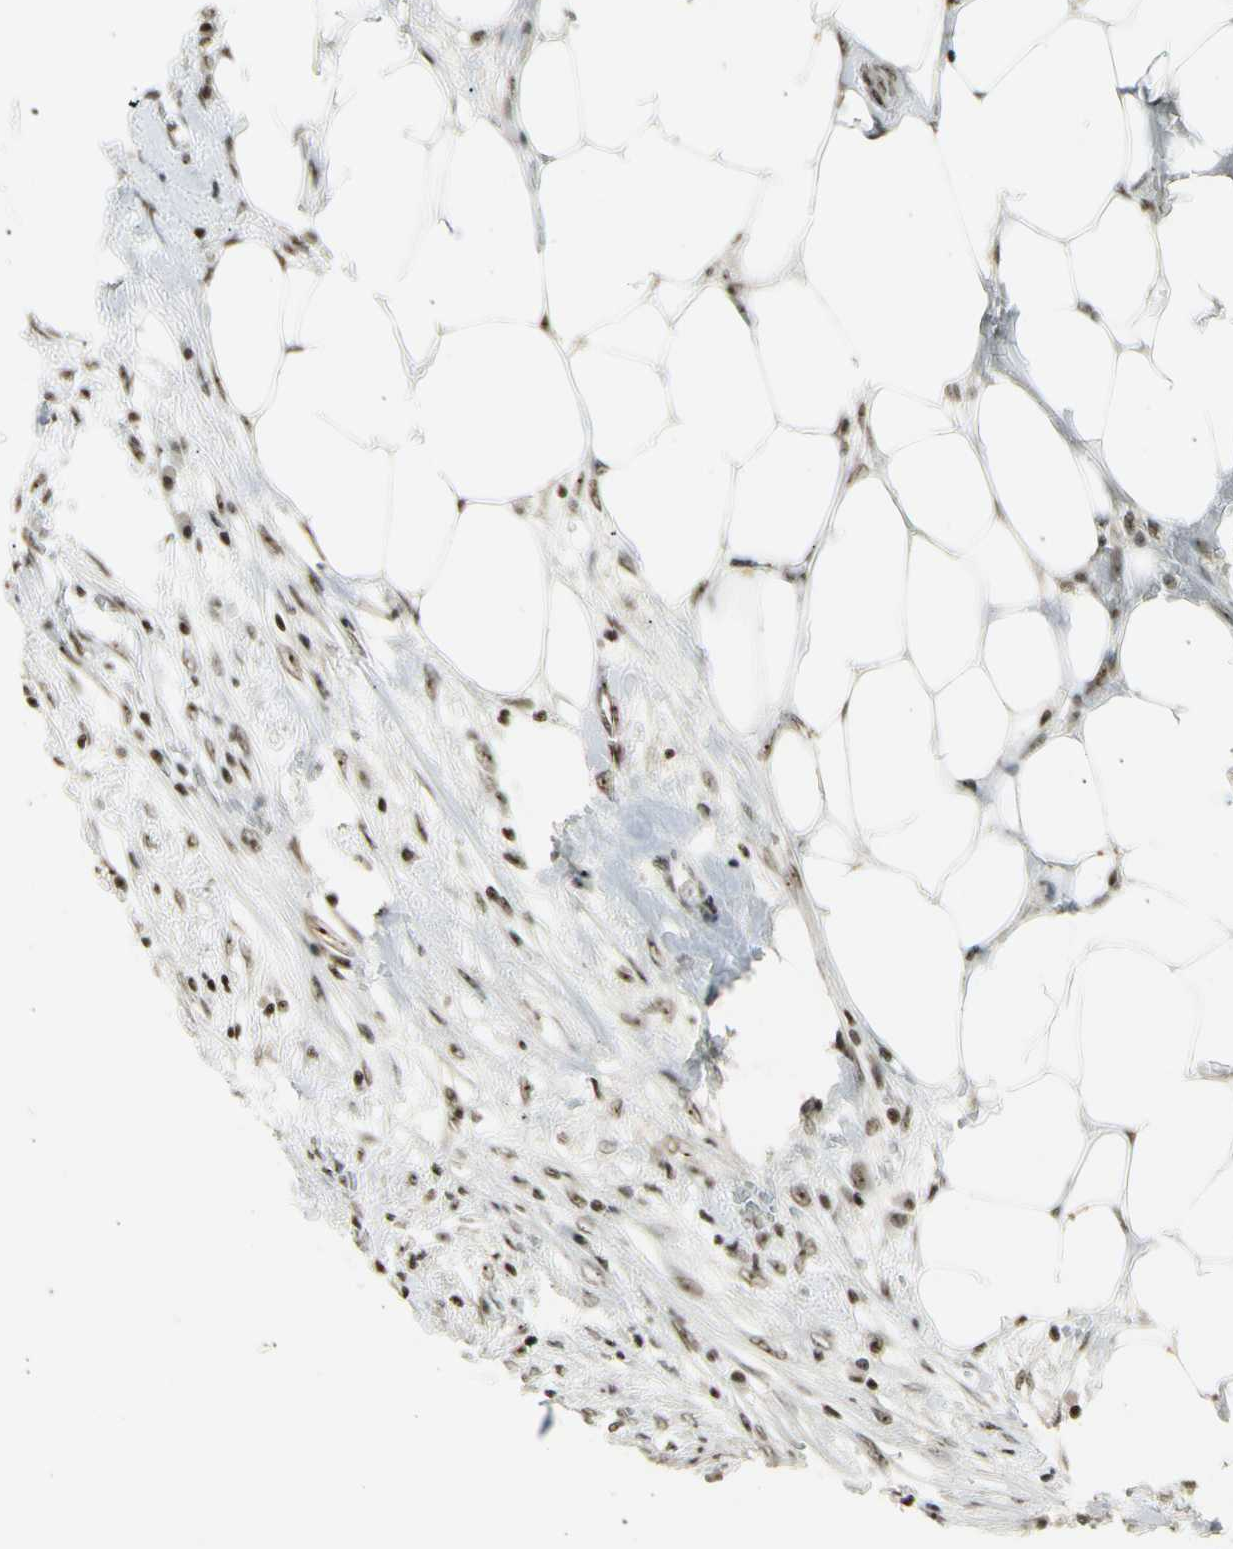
{"staining": {"intensity": "strong", "quantity": ">75%", "location": "nuclear"}, "tissue": "colorectal cancer", "cell_type": "Tumor cells", "image_type": "cancer", "snomed": [{"axis": "morphology", "description": "Adenocarcinoma, NOS"}, {"axis": "topography", "description": "Colon"}], "caption": "DAB immunohistochemical staining of colorectal cancer displays strong nuclear protein expression in about >75% of tumor cells.", "gene": "UBTF", "patient": {"sex": "male", "age": 71}}